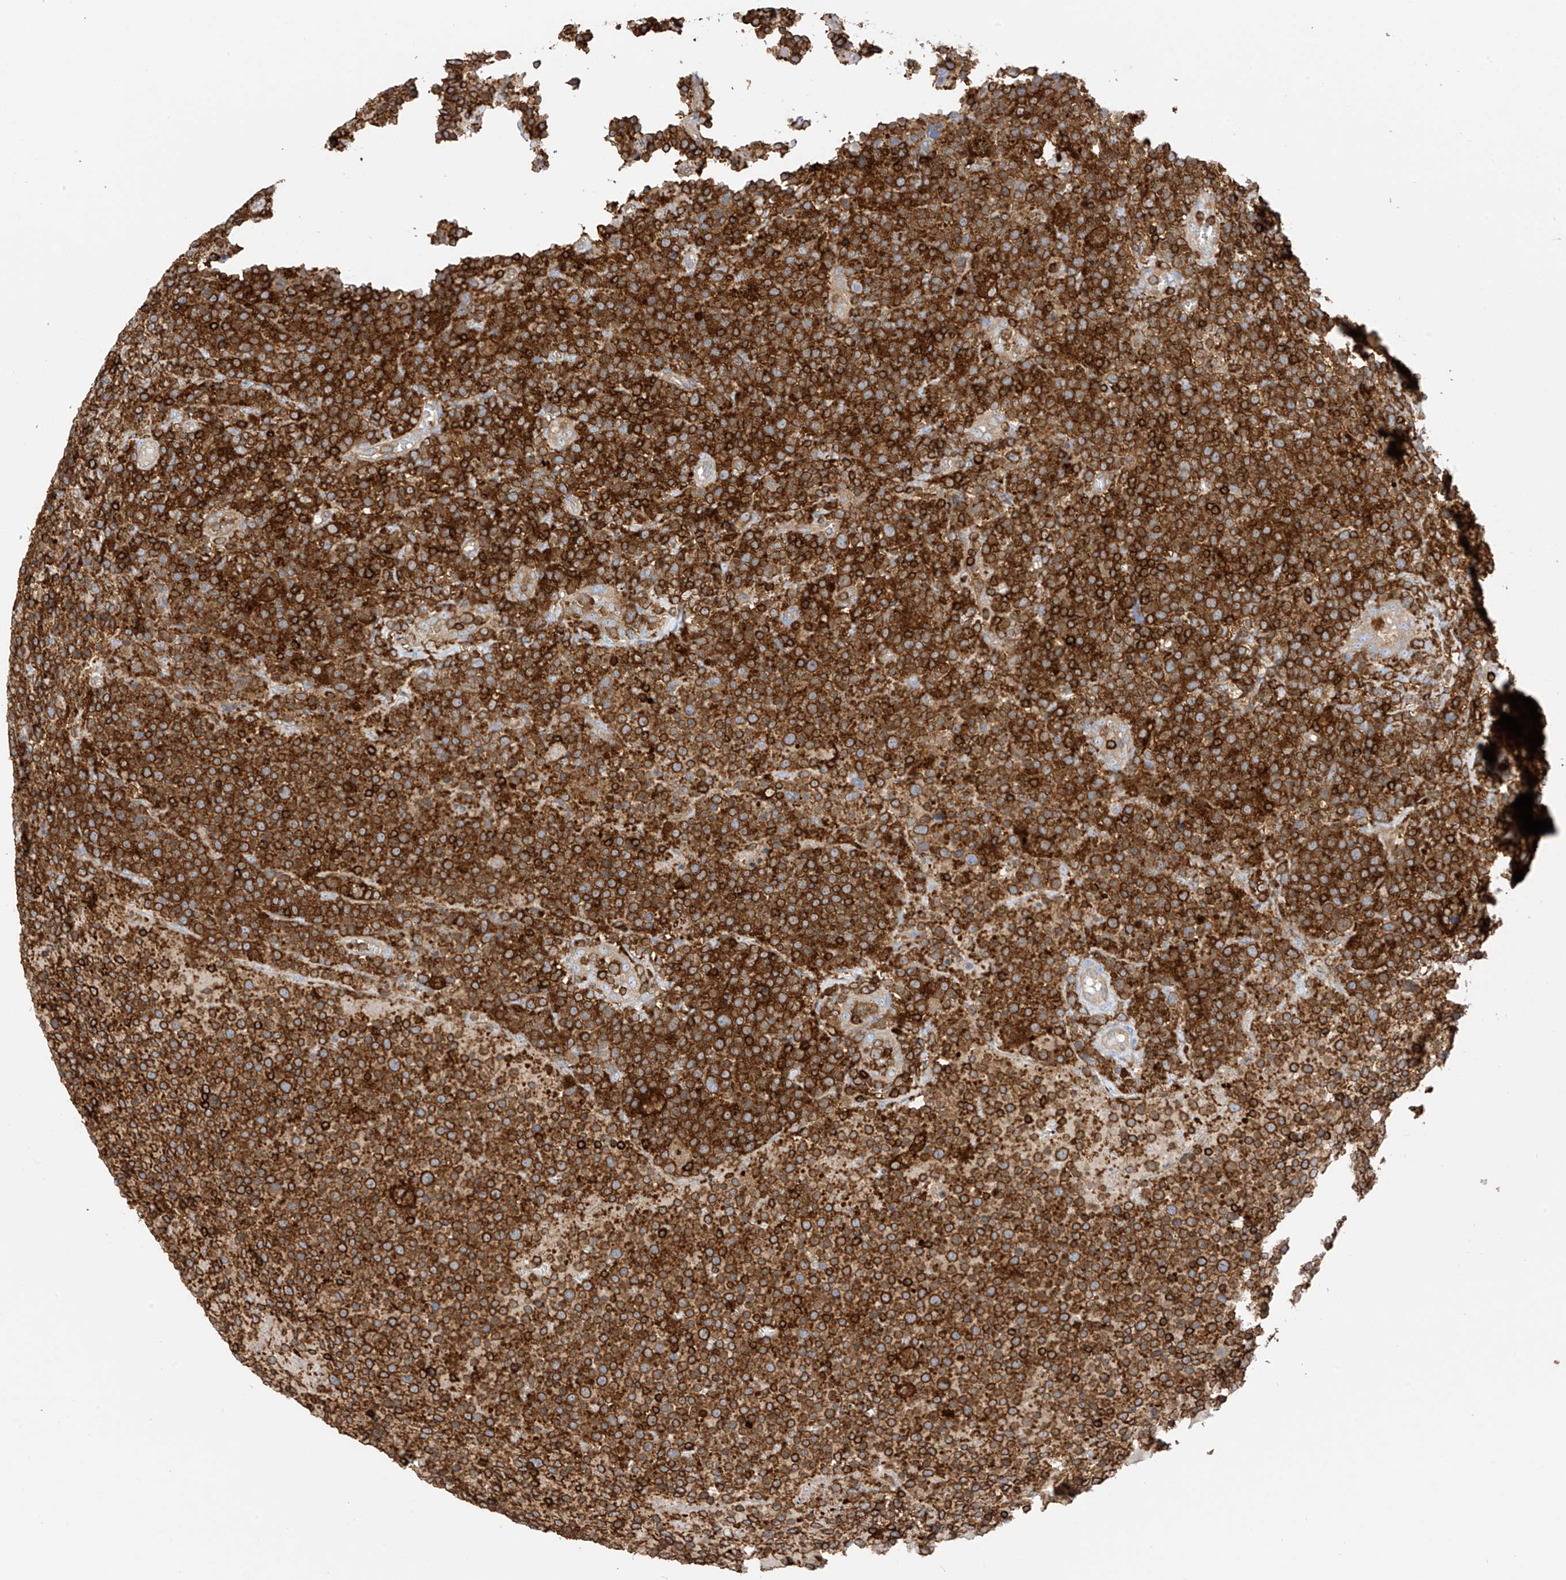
{"staining": {"intensity": "strong", "quantity": ">75%", "location": "cytoplasmic/membranous"}, "tissue": "lymphoma", "cell_type": "Tumor cells", "image_type": "cancer", "snomed": [{"axis": "morphology", "description": "Malignant lymphoma, non-Hodgkin's type, High grade"}, {"axis": "topography", "description": "Lymph node"}], "caption": "Malignant lymphoma, non-Hodgkin's type (high-grade) tissue demonstrates strong cytoplasmic/membranous expression in about >75% of tumor cells", "gene": "ARHGAP25", "patient": {"sex": "male", "age": 61}}